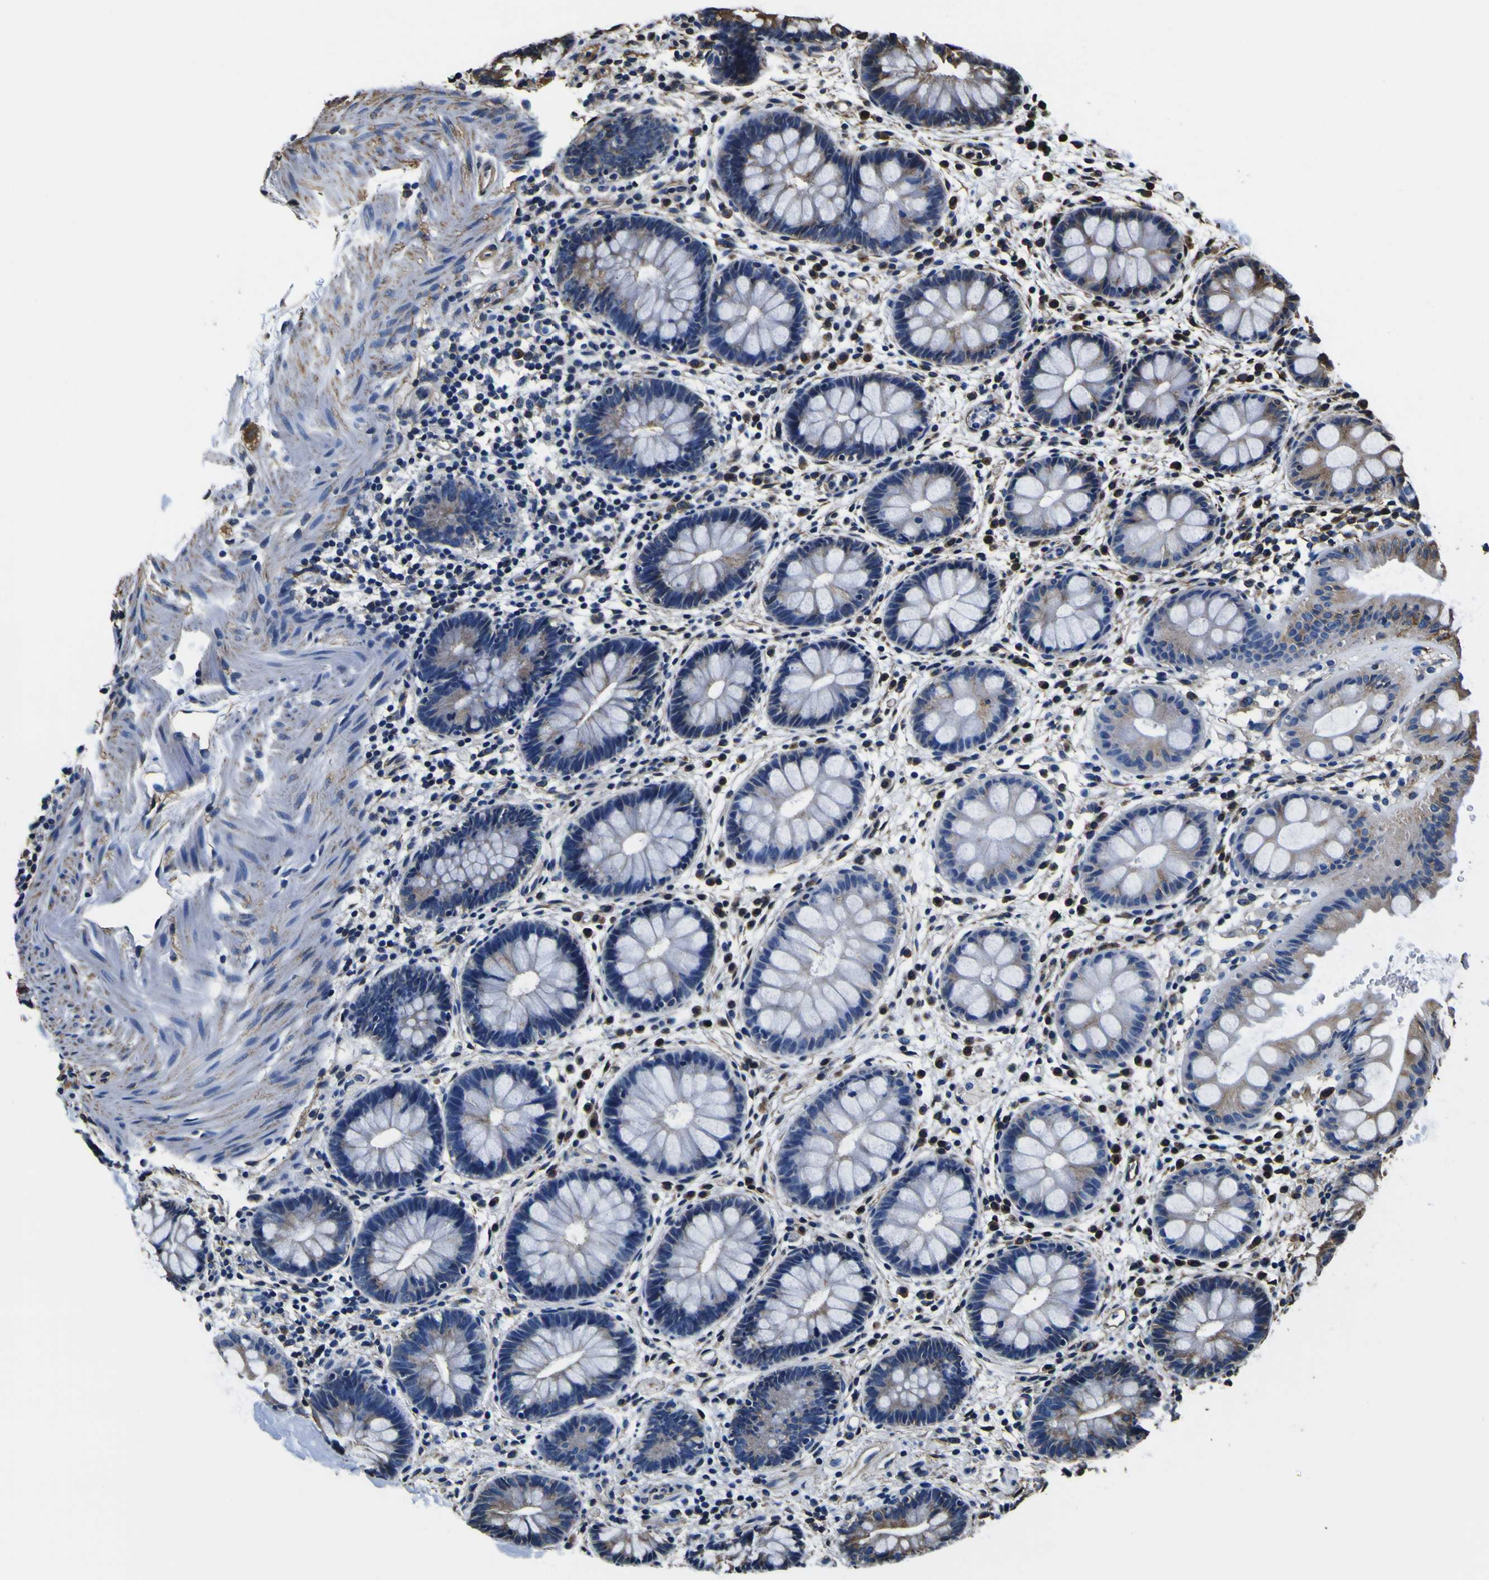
{"staining": {"intensity": "moderate", "quantity": "25%-75%", "location": "cytoplasmic/membranous"}, "tissue": "rectum", "cell_type": "Glandular cells", "image_type": "normal", "snomed": [{"axis": "morphology", "description": "Normal tissue, NOS"}, {"axis": "topography", "description": "Rectum"}], "caption": "Protein analysis of unremarkable rectum exhibits moderate cytoplasmic/membranous expression in approximately 25%-75% of glandular cells. (DAB (3,3'-diaminobenzidine) = brown stain, brightfield microscopy at high magnification).", "gene": "TUBA1B", "patient": {"sex": "female", "age": 24}}